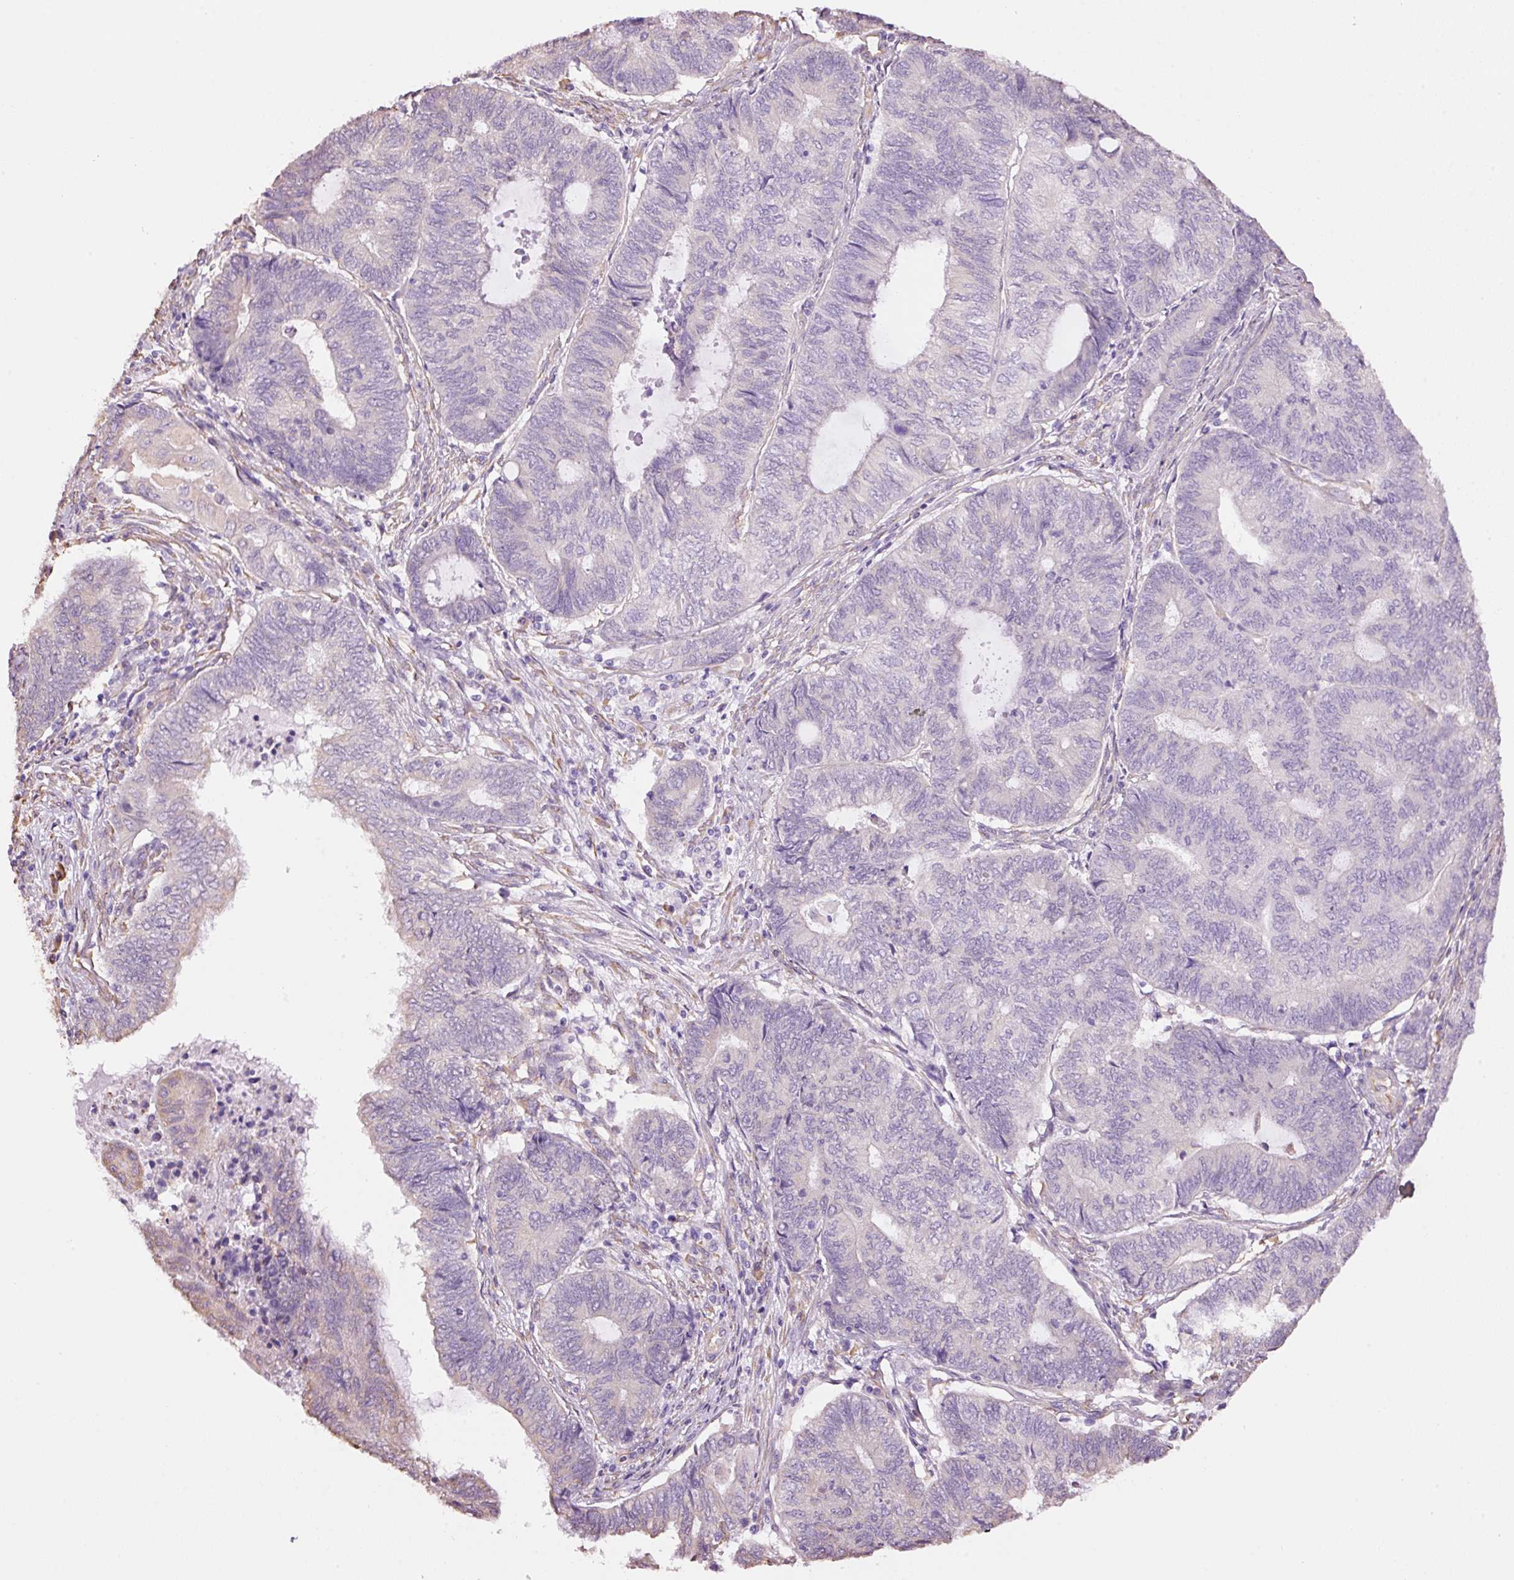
{"staining": {"intensity": "negative", "quantity": "none", "location": "none"}, "tissue": "endometrial cancer", "cell_type": "Tumor cells", "image_type": "cancer", "snomed": [{"axis": "morphology", "description": "Adenocarcinoma, NOS"}, {"axis": "topography", "description": "Uterus"}, {"axis": "topography", "description": "Endometrium"}], "caption": "IHC photomicrograph of endometrial cancer (adenocarcinoma) stained for a protein (brown), which reveals no expression in tumor cells. (Brightfield microscopy of DAB IHC at high magnification).", "gene": "GCG", "patient": {"sex": "female", "age": 70}}